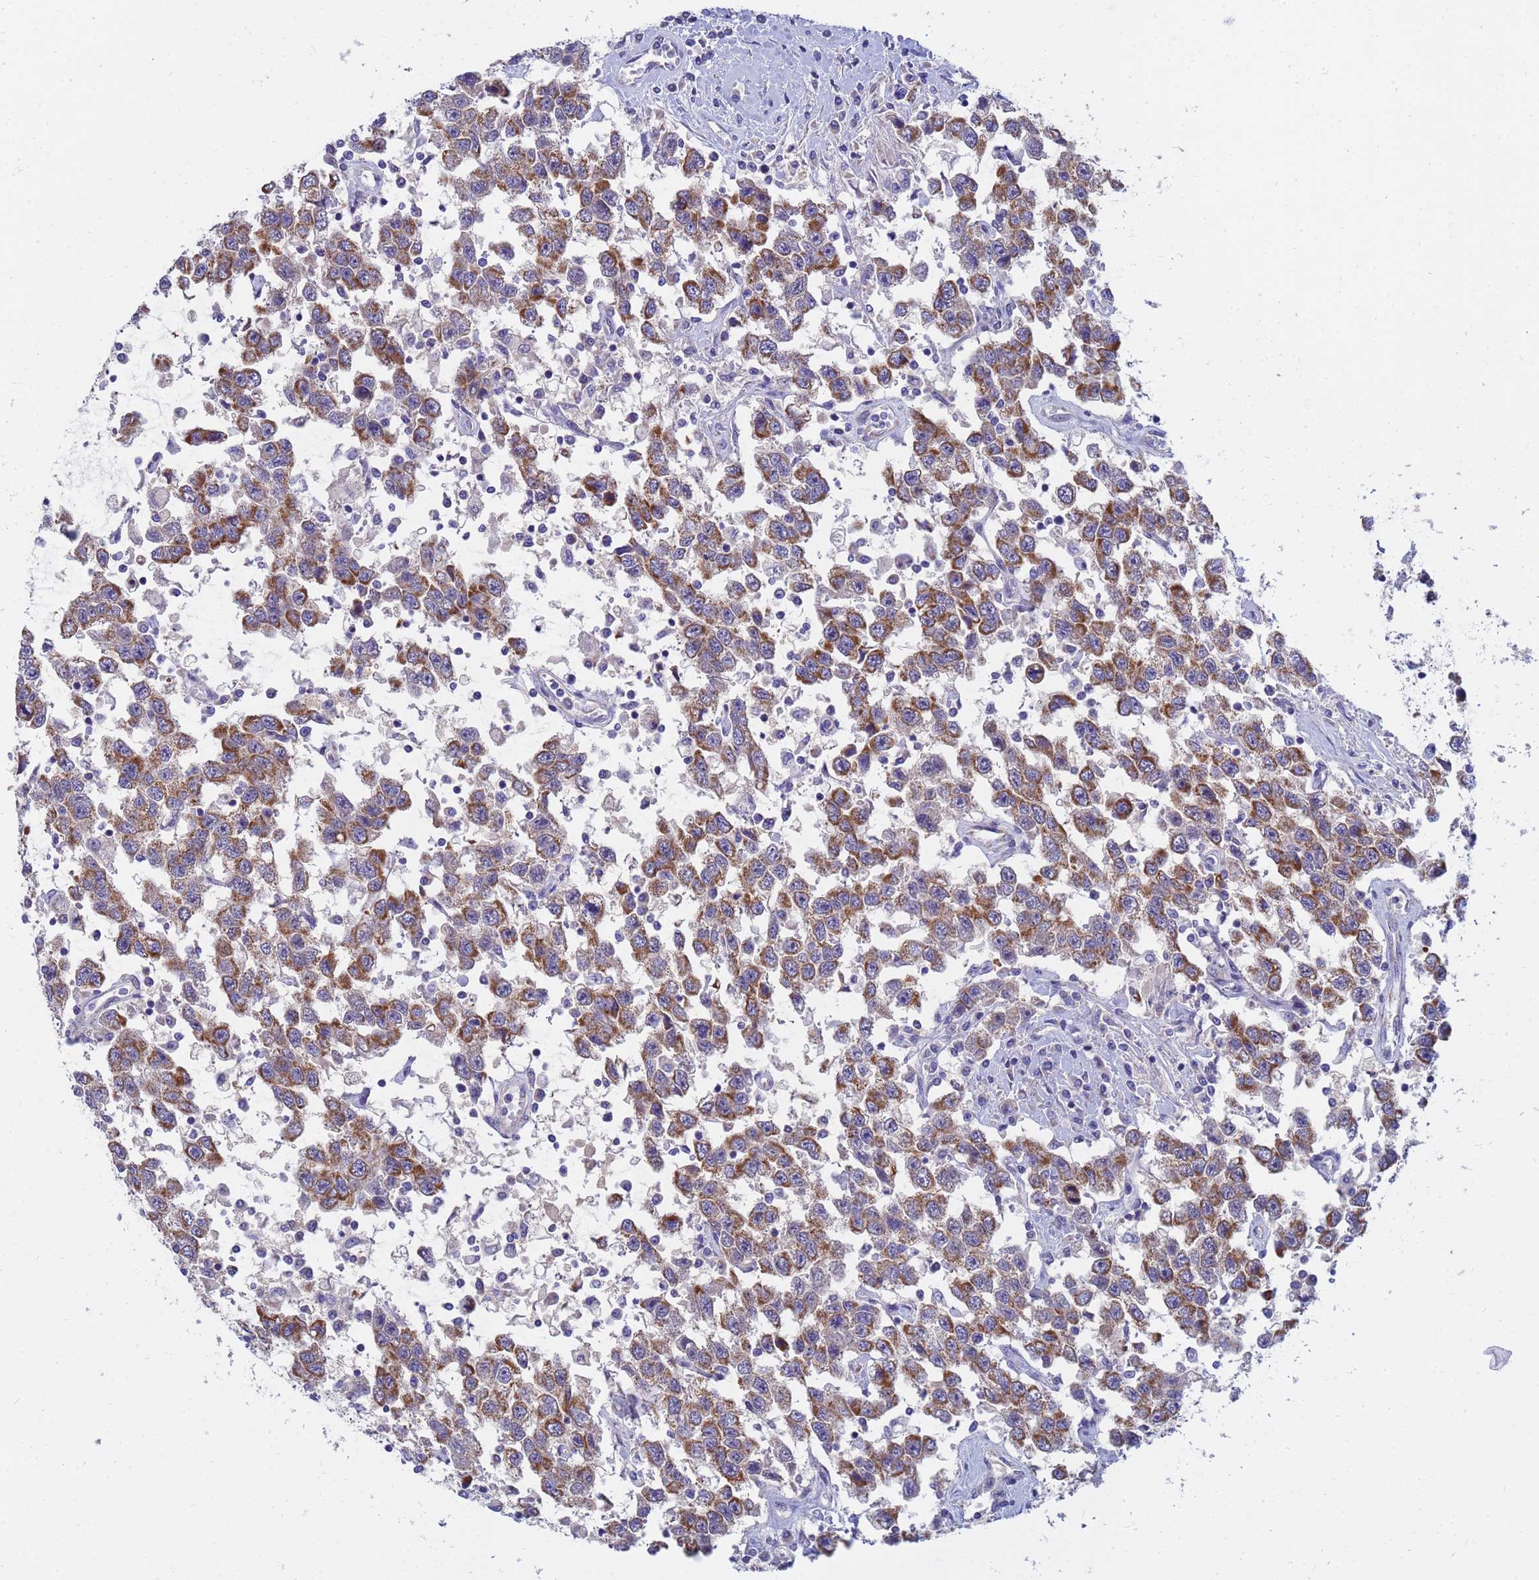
{"staining": {"intensity": "moderate", "quantity": ">75%", "location": "cytoplasmic/membranous"}, "tissue": "testis cancer", "cell_type": "Tumor cells", "image_type": "cancer", "snomed": [{"axis": "morphology", "description": "Seminoma, NOS"}, {"axis": "topography", "description": "Testis"}], "caption": "Brown immunohistochemical staining in seminoma (testis) displays moderate cytoplasmic/membranous expression in approximately >75% of tumor cells. The protein is shown in brown color, while the nuclei are stained blue.", "gene": "SDR39U1", "patient": {"sex": "male", "age": 41}}